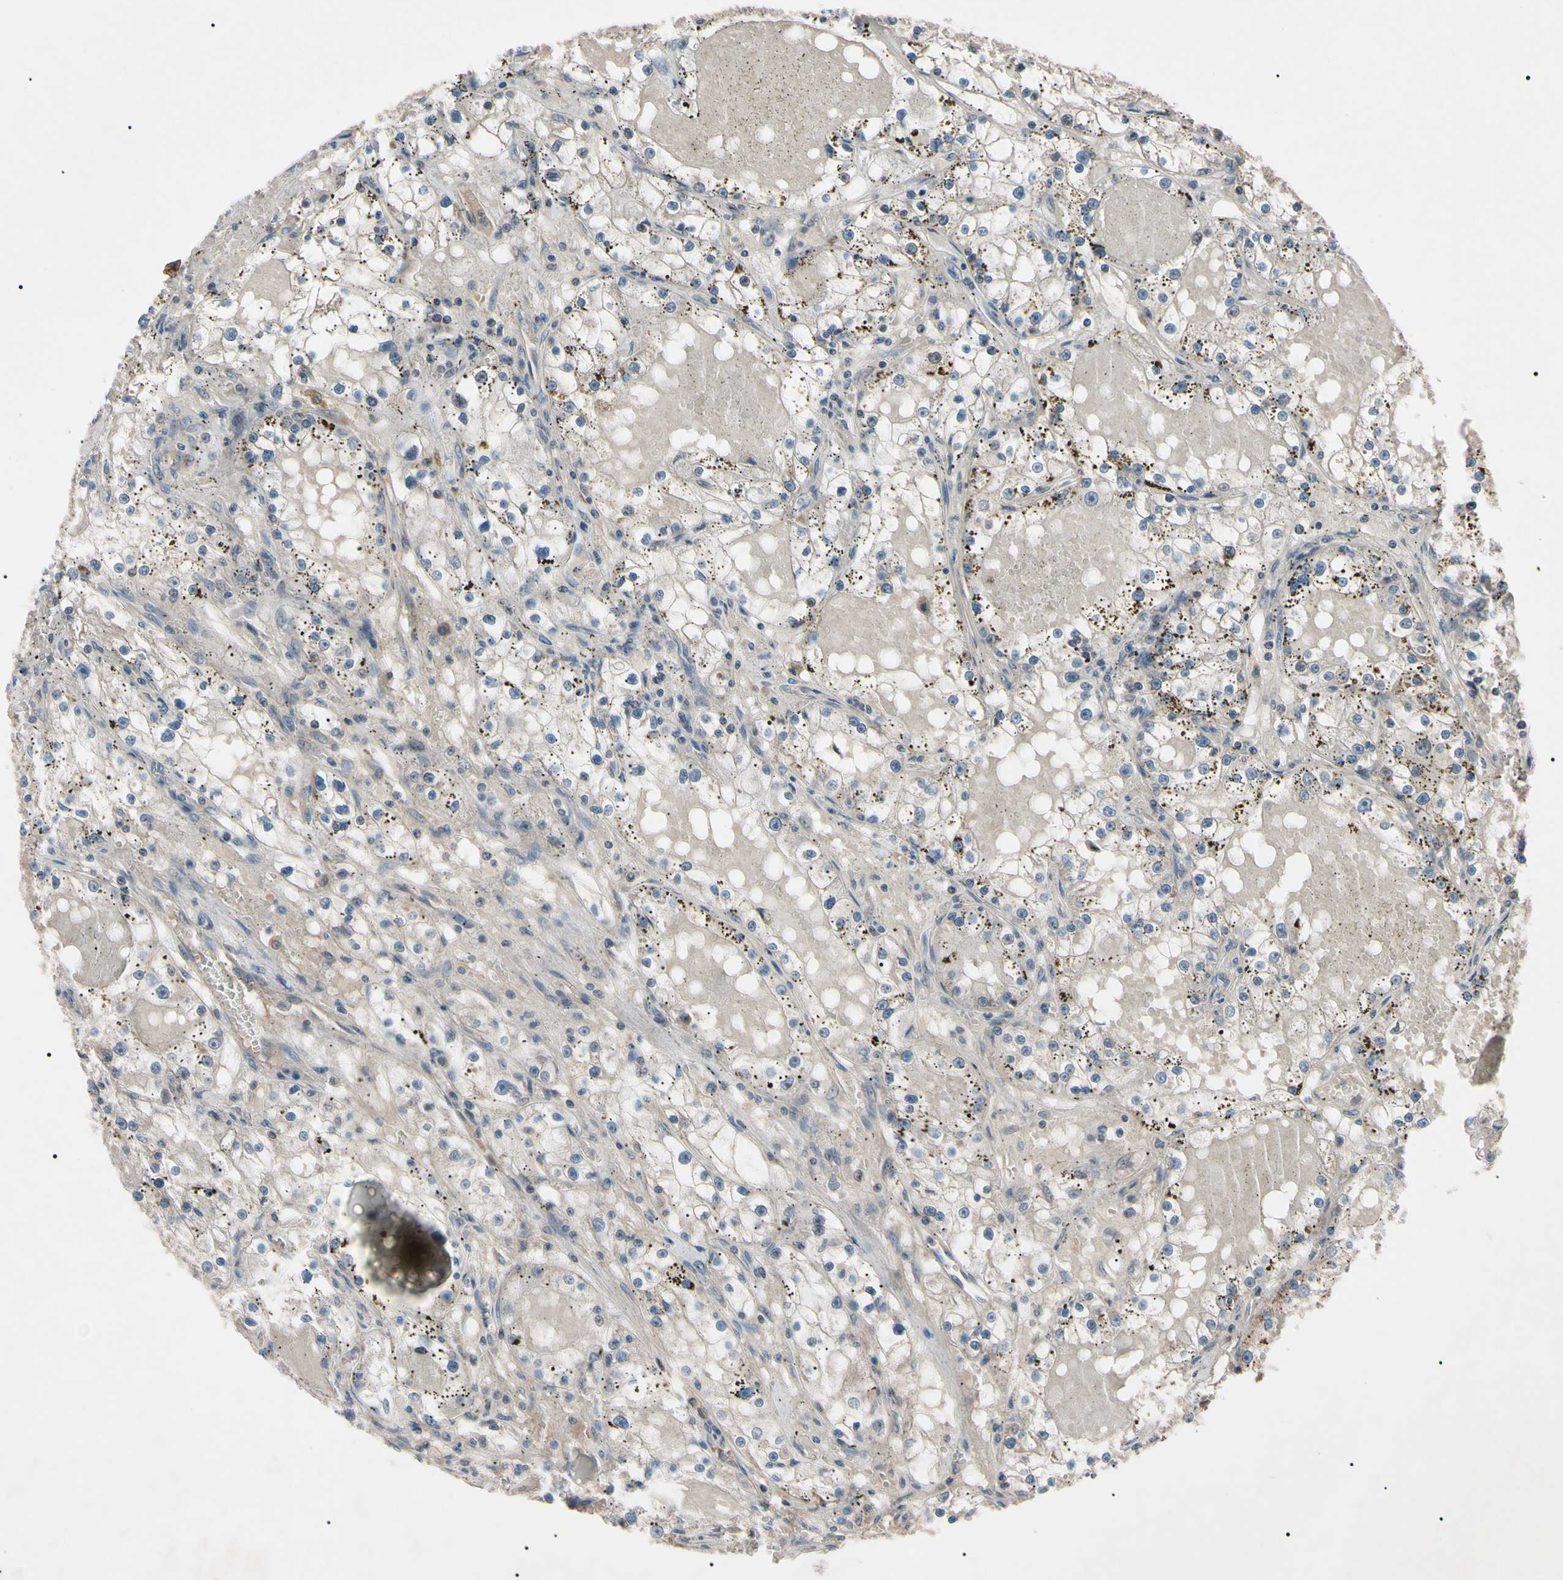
{"staining": {"intensity": "negative", "quantity": "none", "location": "none"}, "tissue": "renal cancer", "cell_type": "Tumor cells", "image_type": "cancer", "snomed": [{"axis": "morphology", "description": "Adenocarcinoma, NOS"}, {"axis": "topography", "description": "Kidney"}], "caption": "IHC of human renal cancer exhibits no expression in tumor cells.", "gene": "TNFRSF1A", "patient": {"sex": "male", "age": 56}}